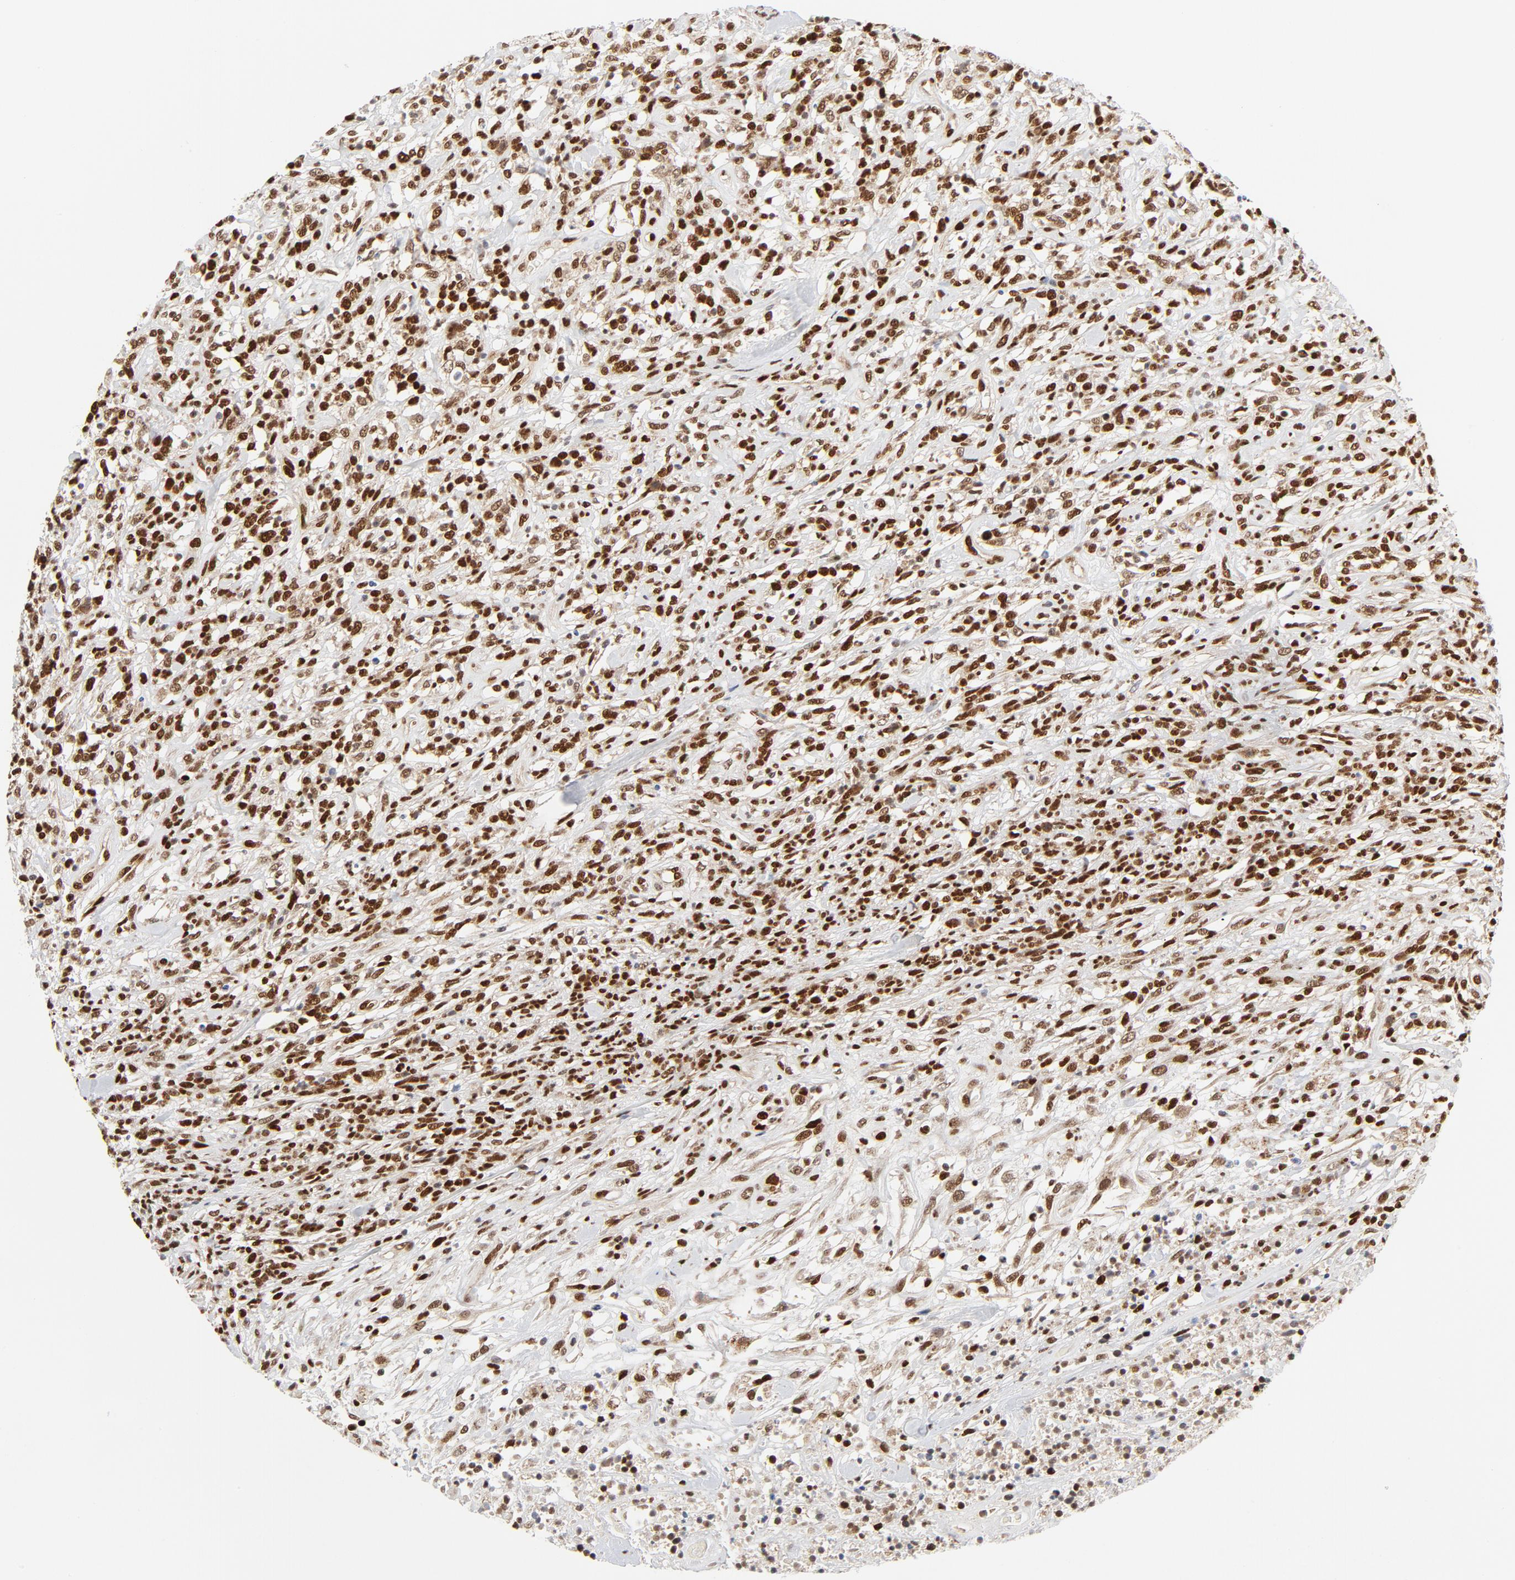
{"staining": {"intensity": "strong", "quantity": ">75%", "location": "nuclear"}, "tissue": "lymphoma", "cell_type": "Tumor cells", "image_type": "cancer", "snomed": [{"axis": "morphology", "description": "Malignant lymphoma, non-Hodgkin's type, High grade"}, {"axis": "topography", "description": "Lymph node"}], "caption": "DAB (3,3'-diaminobenzidine) immunohistochemical staining of lymphoma demonstrates strong nuclear protein expression in about >75% of tumor cells.", "gene": "MEF2A", "patient": {"sex": "female", "age": 73}}